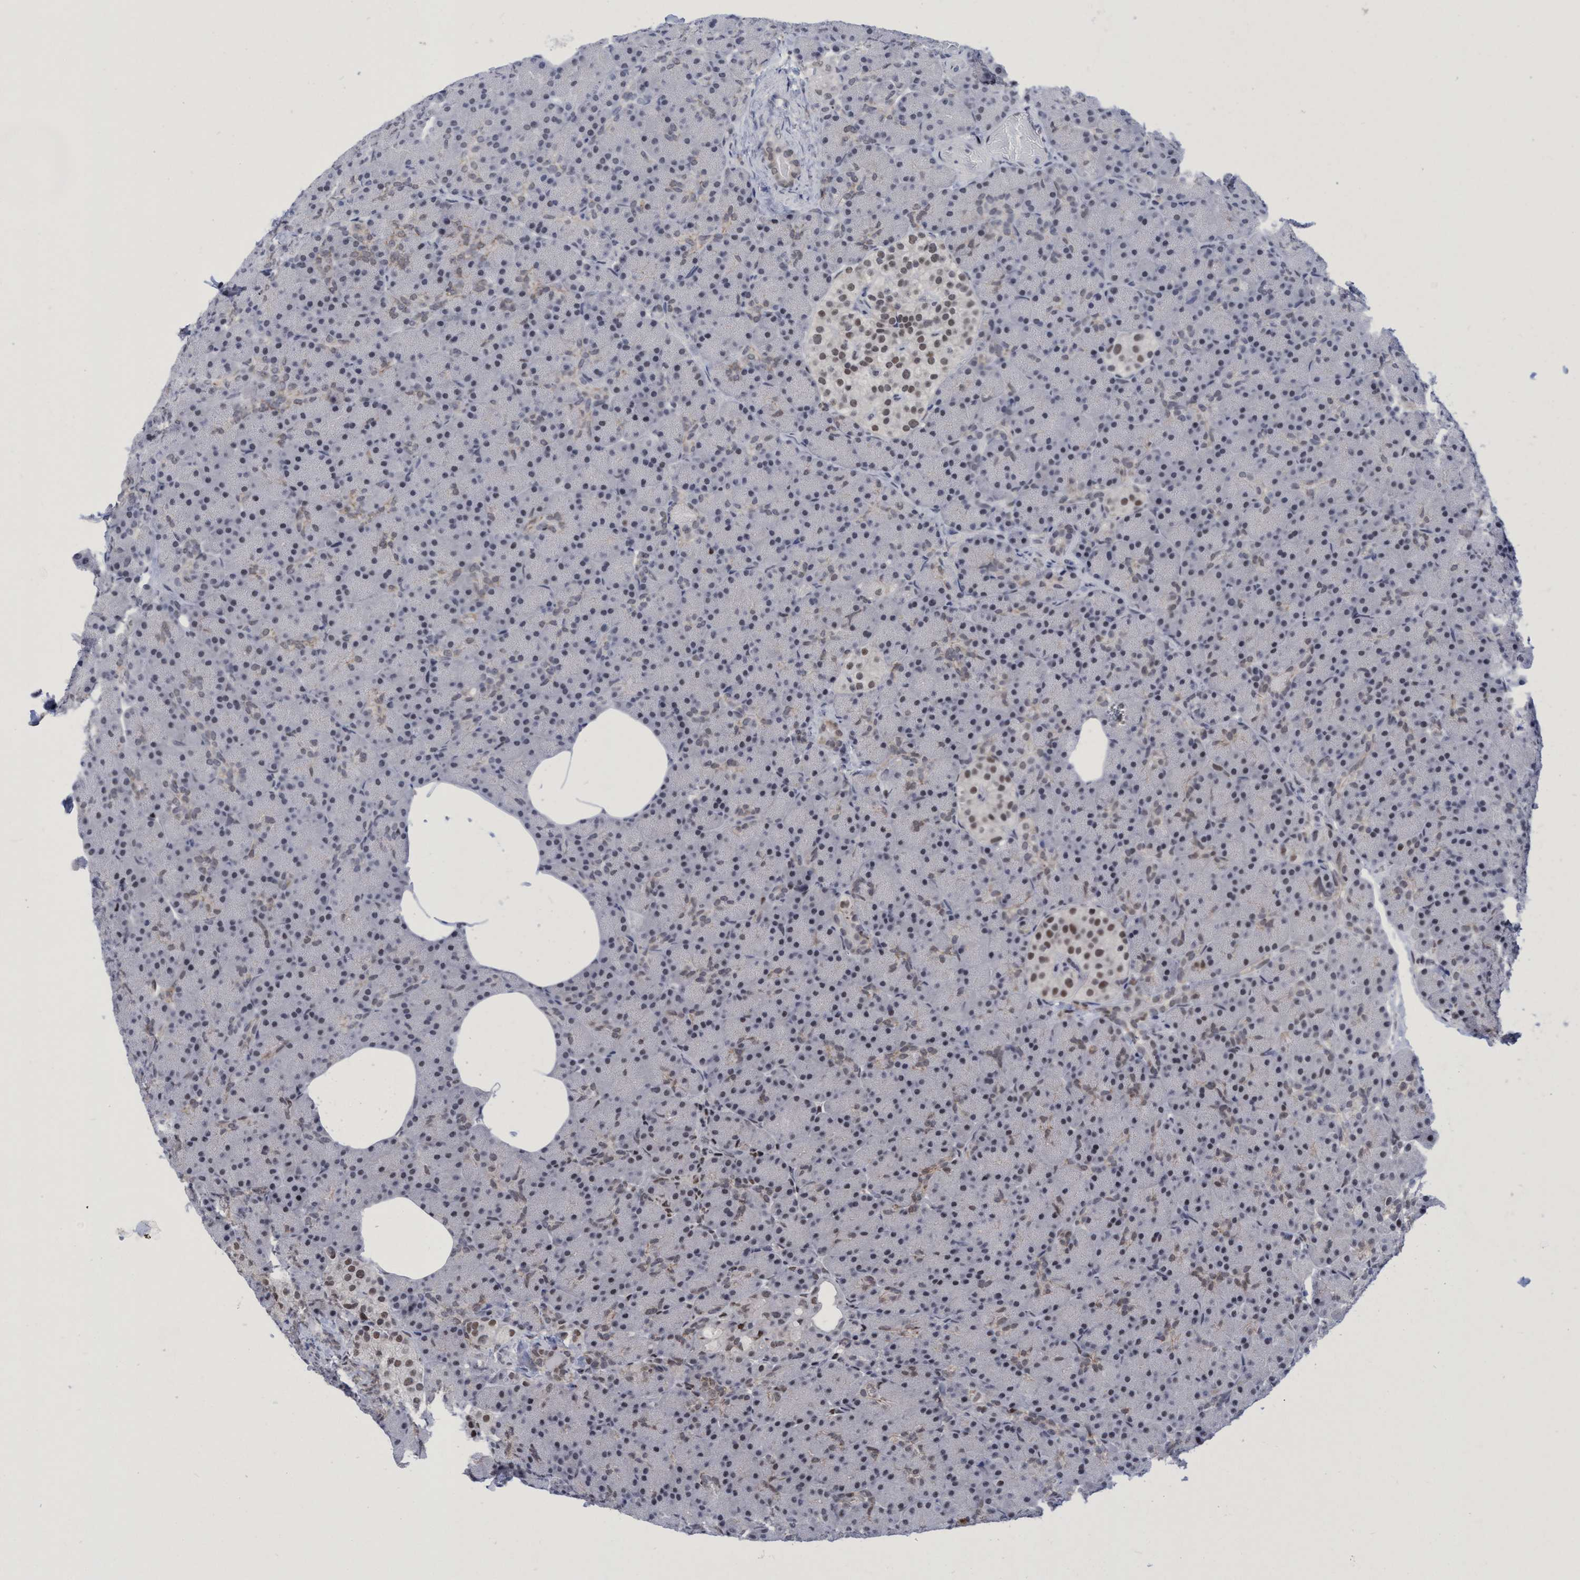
{"staining": {"intensity": "moderate", "quantity": "<25%", "location": "nuclear"}, "tissue": "pancreas", "cell_type": "Exocrine glandular cells", "image_type": "normal", "snomed": [{"axis": "morphology", "description": "Normal tissue, NOS"}, {"axis": "topography", "description": "Pancreas"}], "caption": "The histopathology image shows staining of normal pancreas, revealing moderate nuclear protein staining (brown color) within exocrine glandular cells. (DAB (3,3'-diaminobenzidine) IHC with brightfield microscopy, high magnification).", "gene": "C9orf78", "patient": {"sex": "female", "age": 43}}